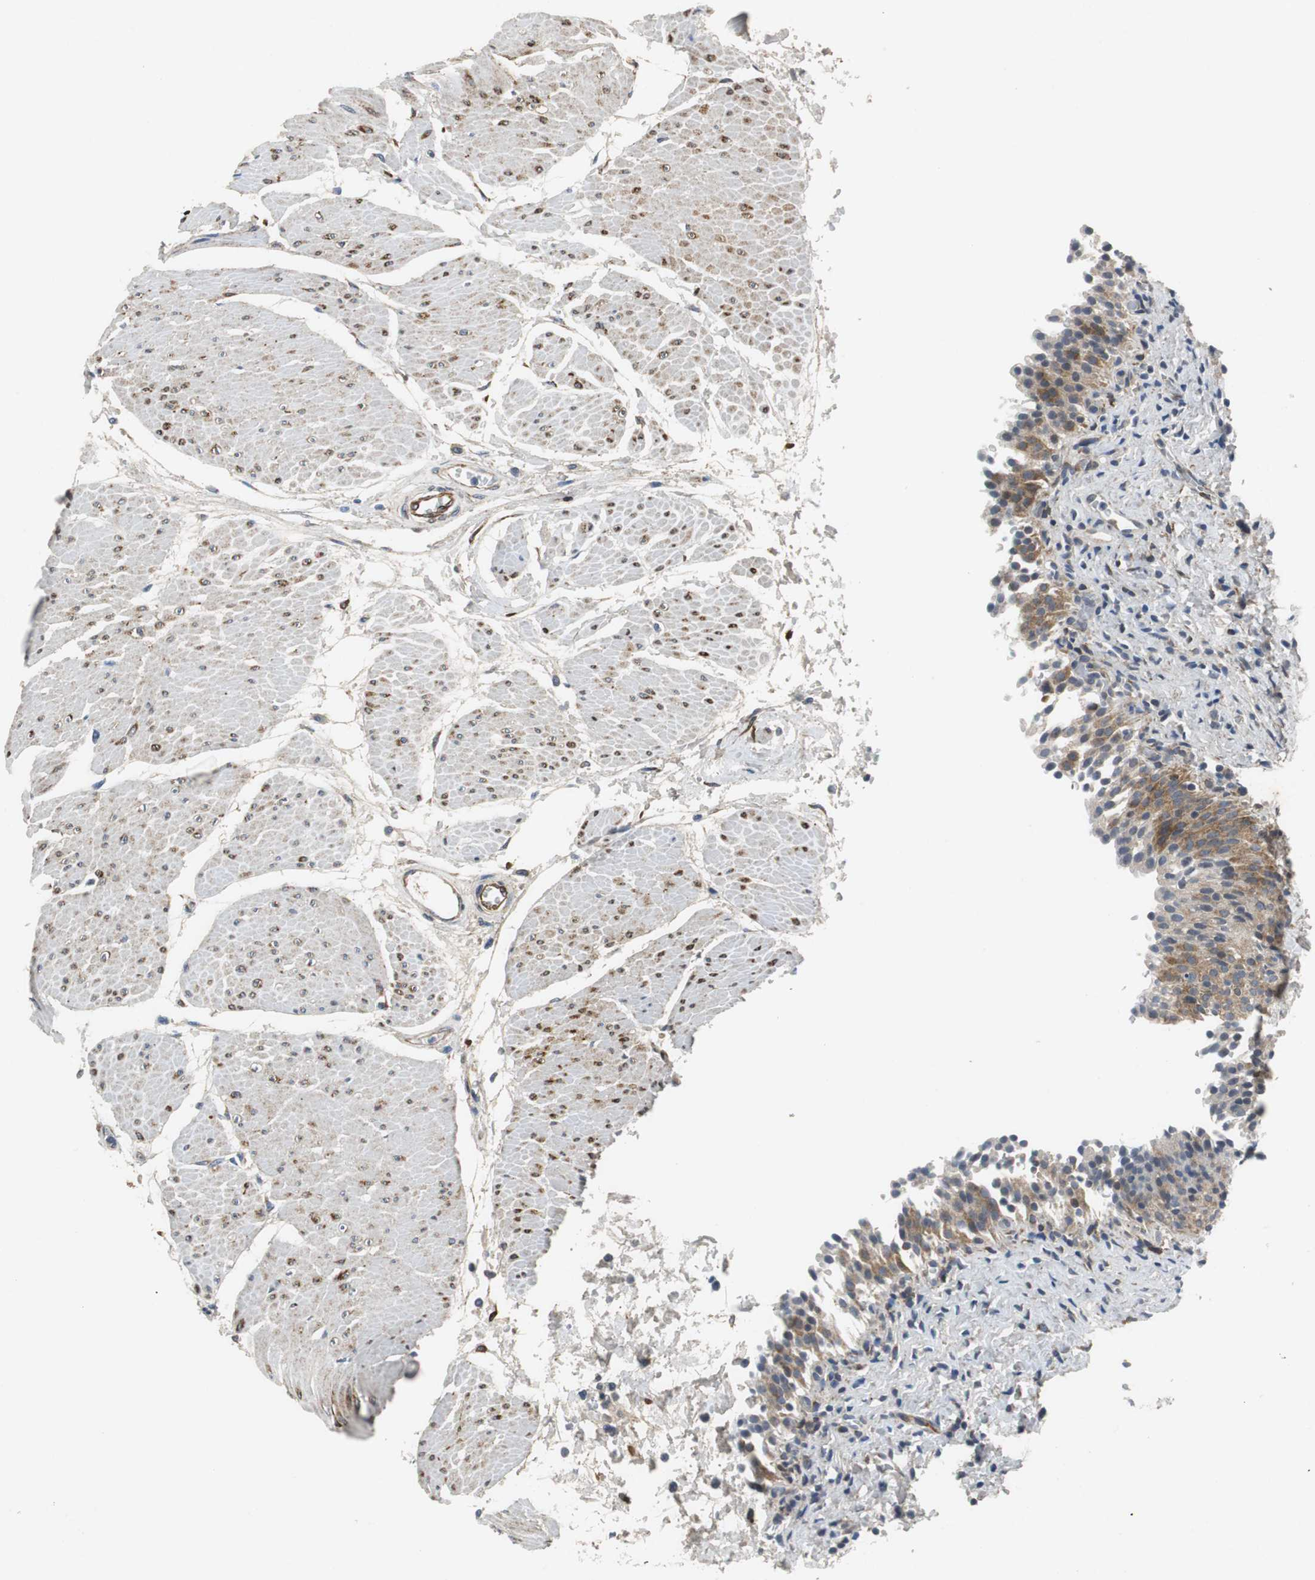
{"staining": {"intensity": "moderate", "quantity": ">75%", "location": "cytoplasmic/membranous"}, "tissue": "urinary bladder", "cell_type": "Urothelial cells", "image_type": "normal", "snomed": [{"axis": "morphology", "description": "Normal tissue, NOS"}, {"axis": "topography", "description": "Urinary bladder"}], "caption": "The micrograph displays immunohistochemical staining of unremarkable urinary bladder. There is moderate cytoplasmic/membranous expression is appreciated in about >75% of urothelial cells. The staining was performed using DAB, with brown indicating positive protein expression. Nuclei are stained blue with hematoxylin.", "gene": "ISCU", "patient": {"sex": "male", "age": 51}}